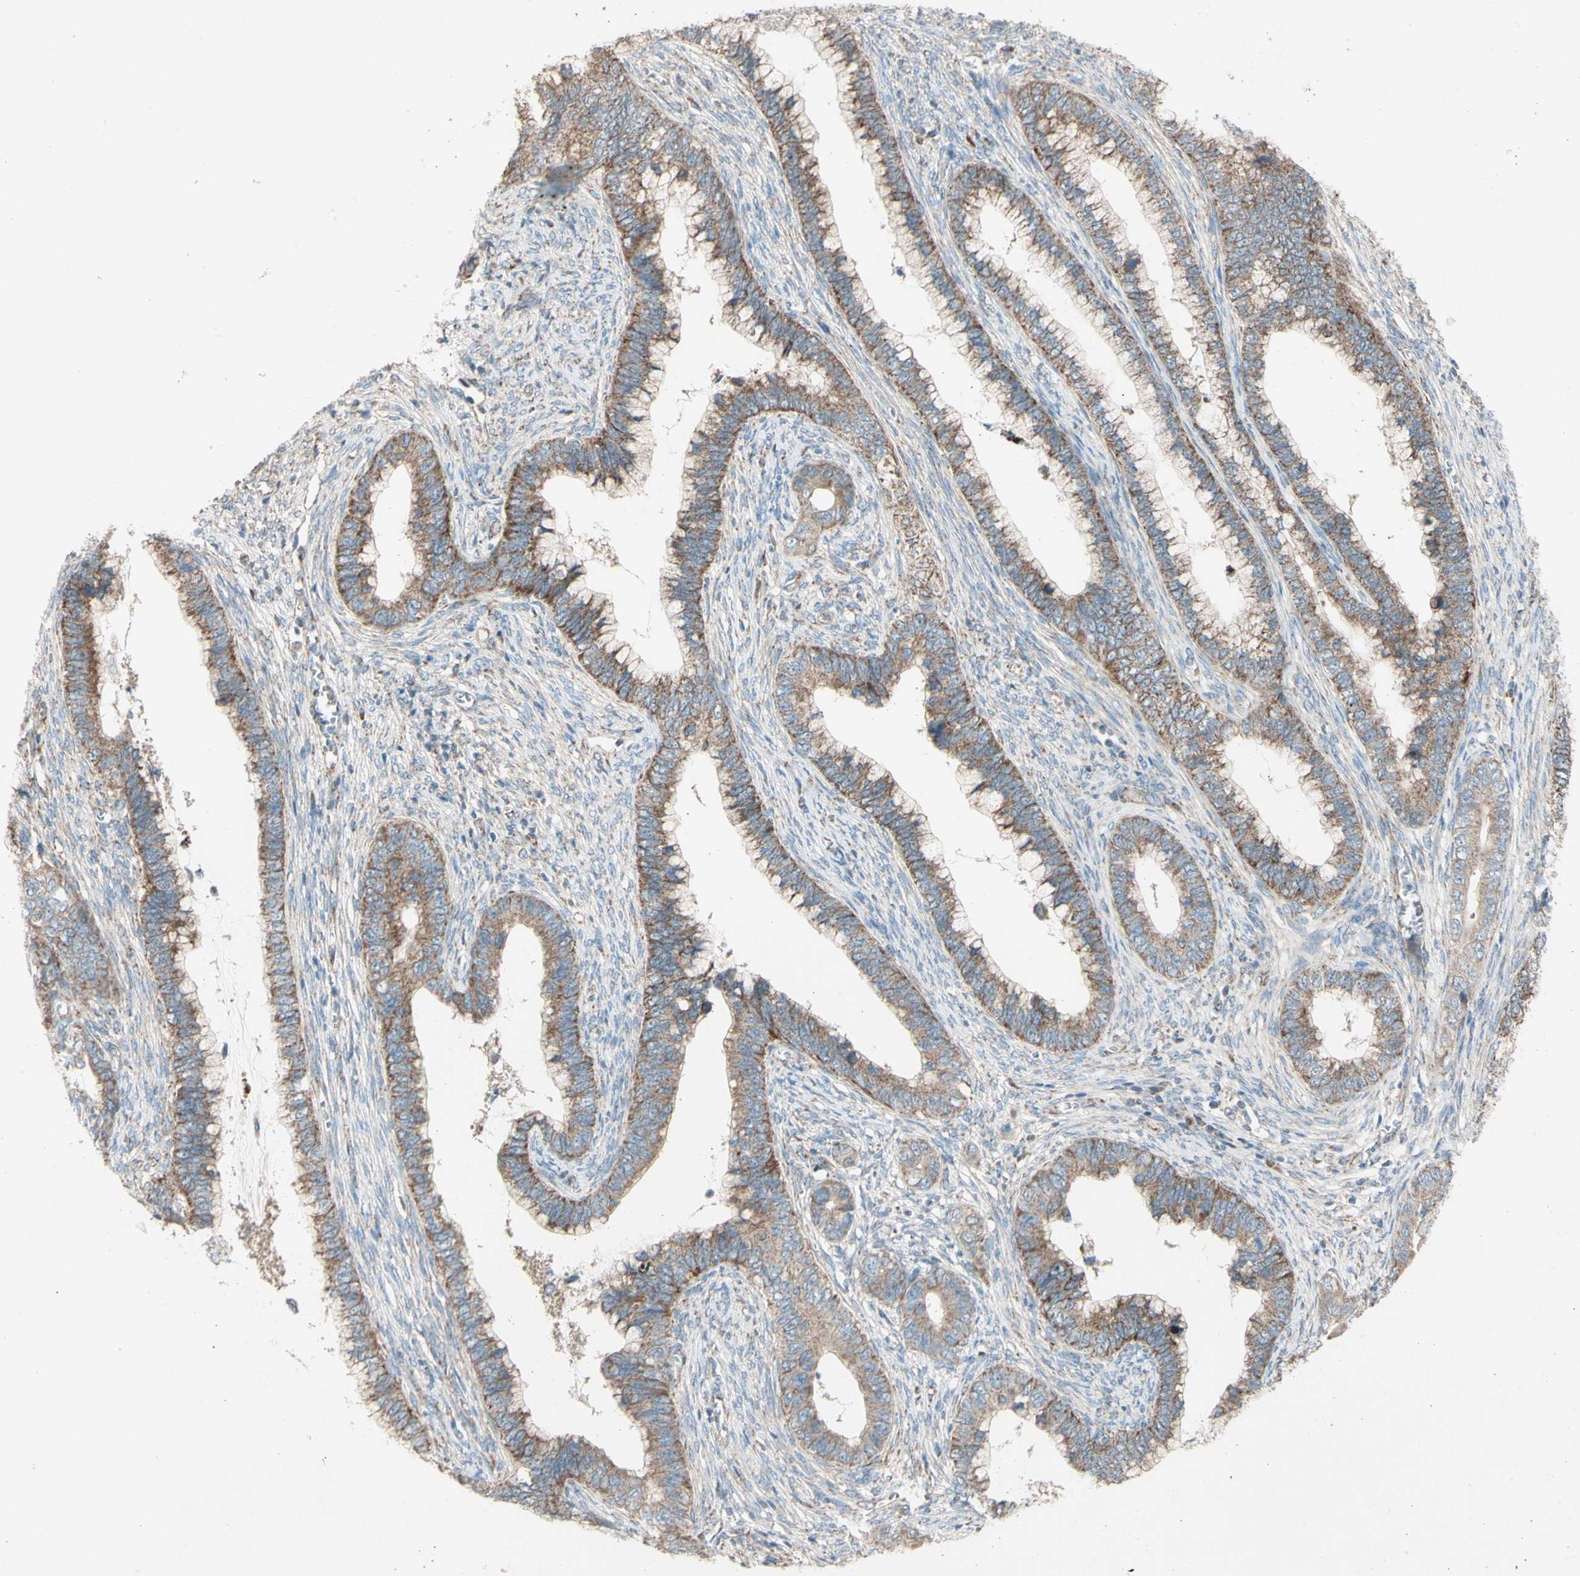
{"staining": {"intensity": "moderate", "quantity": ">75%", "location": "cytoplasmic/membranous"}, "tissue": "cervical cancer", "cell_type": "Tumor cells", "image_type": "cancer", "snomed": [{"axis": "morphology", "description": "Adenocarcinoma, NOS"}, {"axis": "topography", "description": "Cervix"}], "caption": "A histopathology image of cervical cancer stained for a protein reveals moderate cytoplasmic/membranous brown staining in tumor cells. (DAB (3,3'-diaminobenzidine) IHC, brown staining for protein, blue staining for nuclei).", "gene": "RHOT1", "patient": {"sex": "female", "age": 44}}